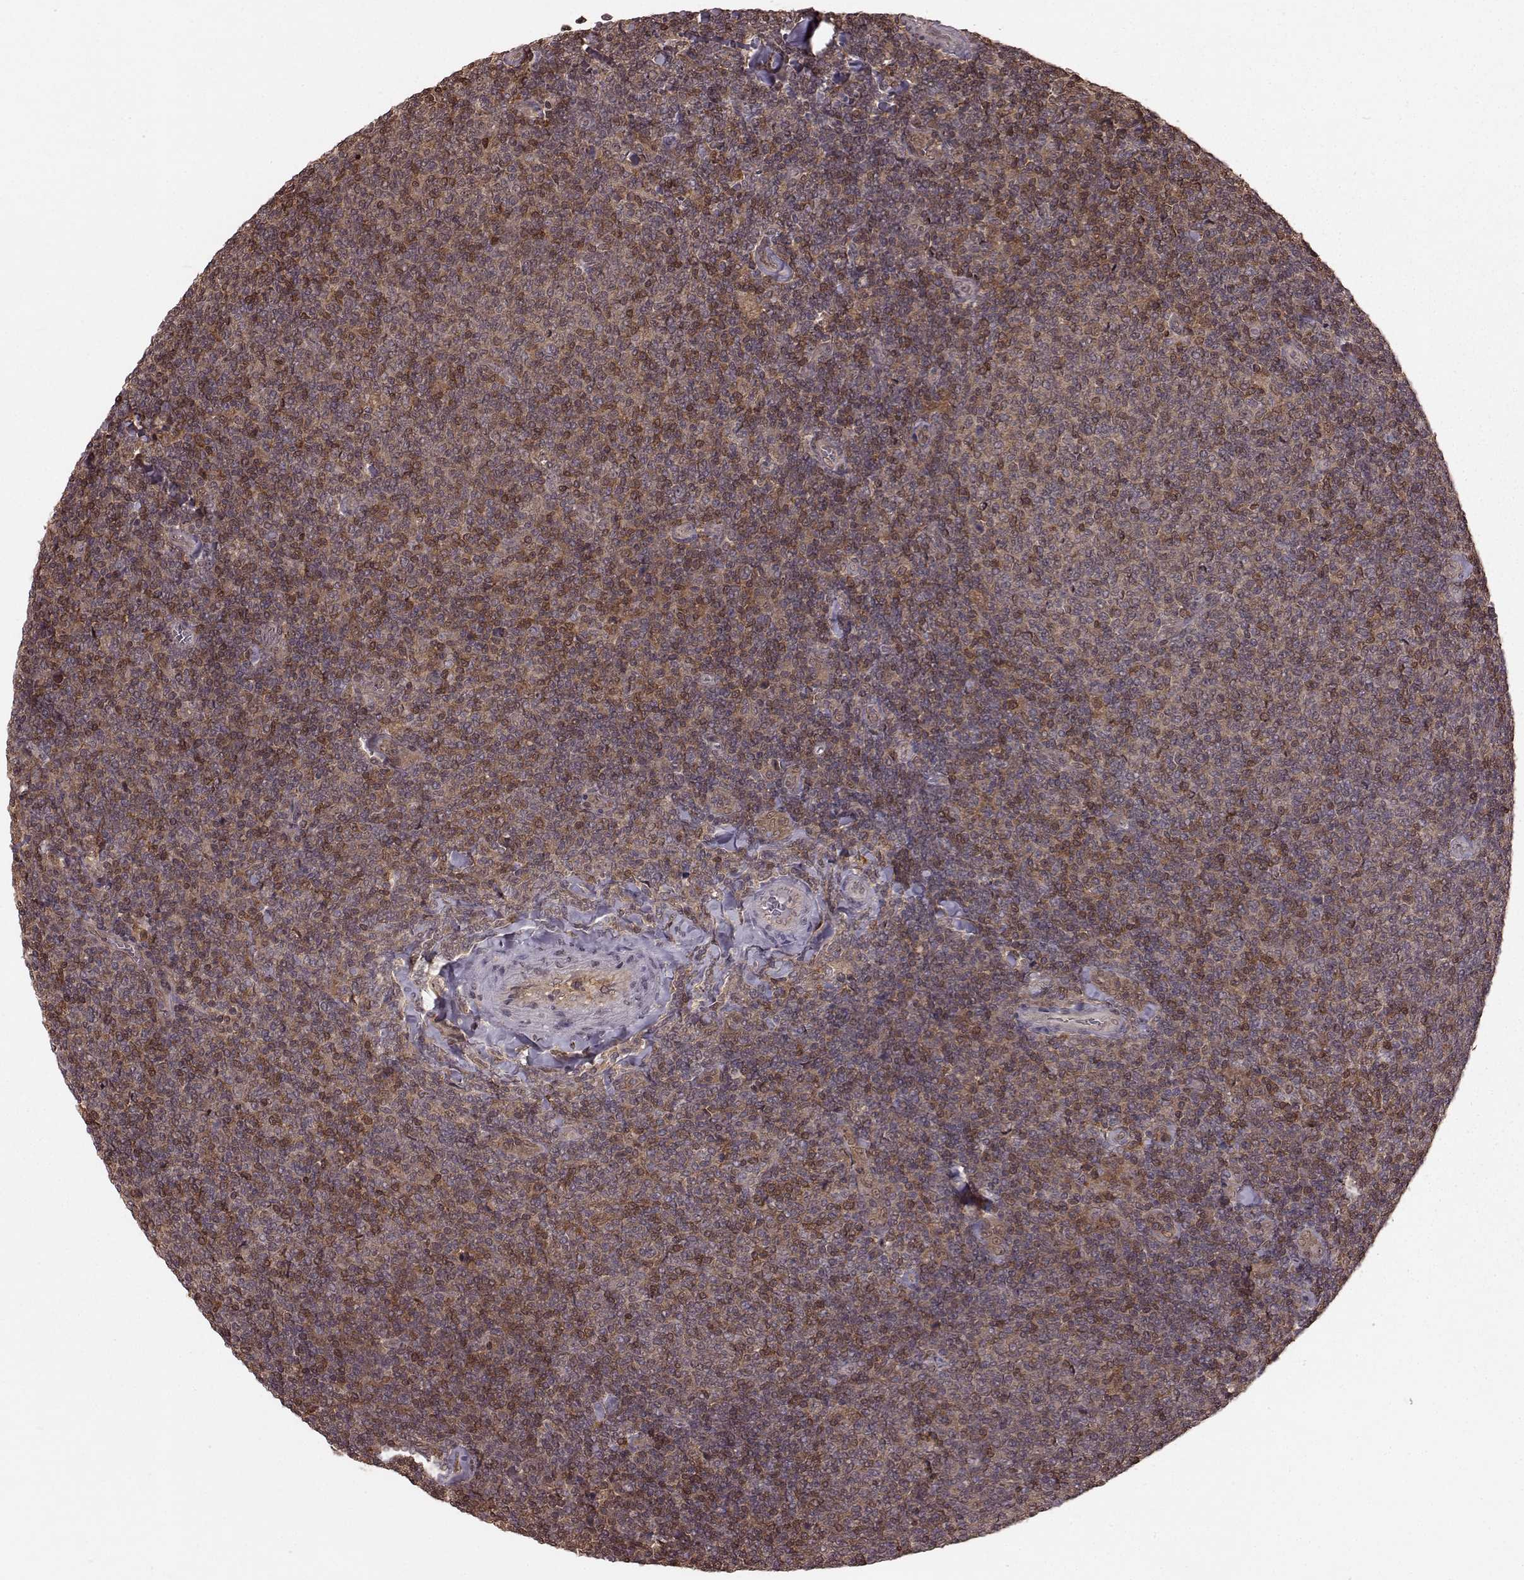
{"staining": {"intensity": "moderate", "quantity": "<25%", "location": "cytoplasmic/membranous,nuclear"}, "tissue": "lymphoma", "cell_type": "Tumor cells", "image_type": "cancer", "snomed": [{"axis": "morphology", "description": "Malignant lymphoma, non-Hodgkin's type, Low grade"}, {"axis": "topography", "description": "Lymph node"}], "caption": "This histopathology image demonstrates immunohistochemistry staining of malignant lymphoma, non-Hodgkin's type (low-grade), with low moderate cytoplasmic/membranous and nuclear expression in about <25% of tumor cells.", "gene": "GSS", "patient": {"sex": "male", "age": 52}}